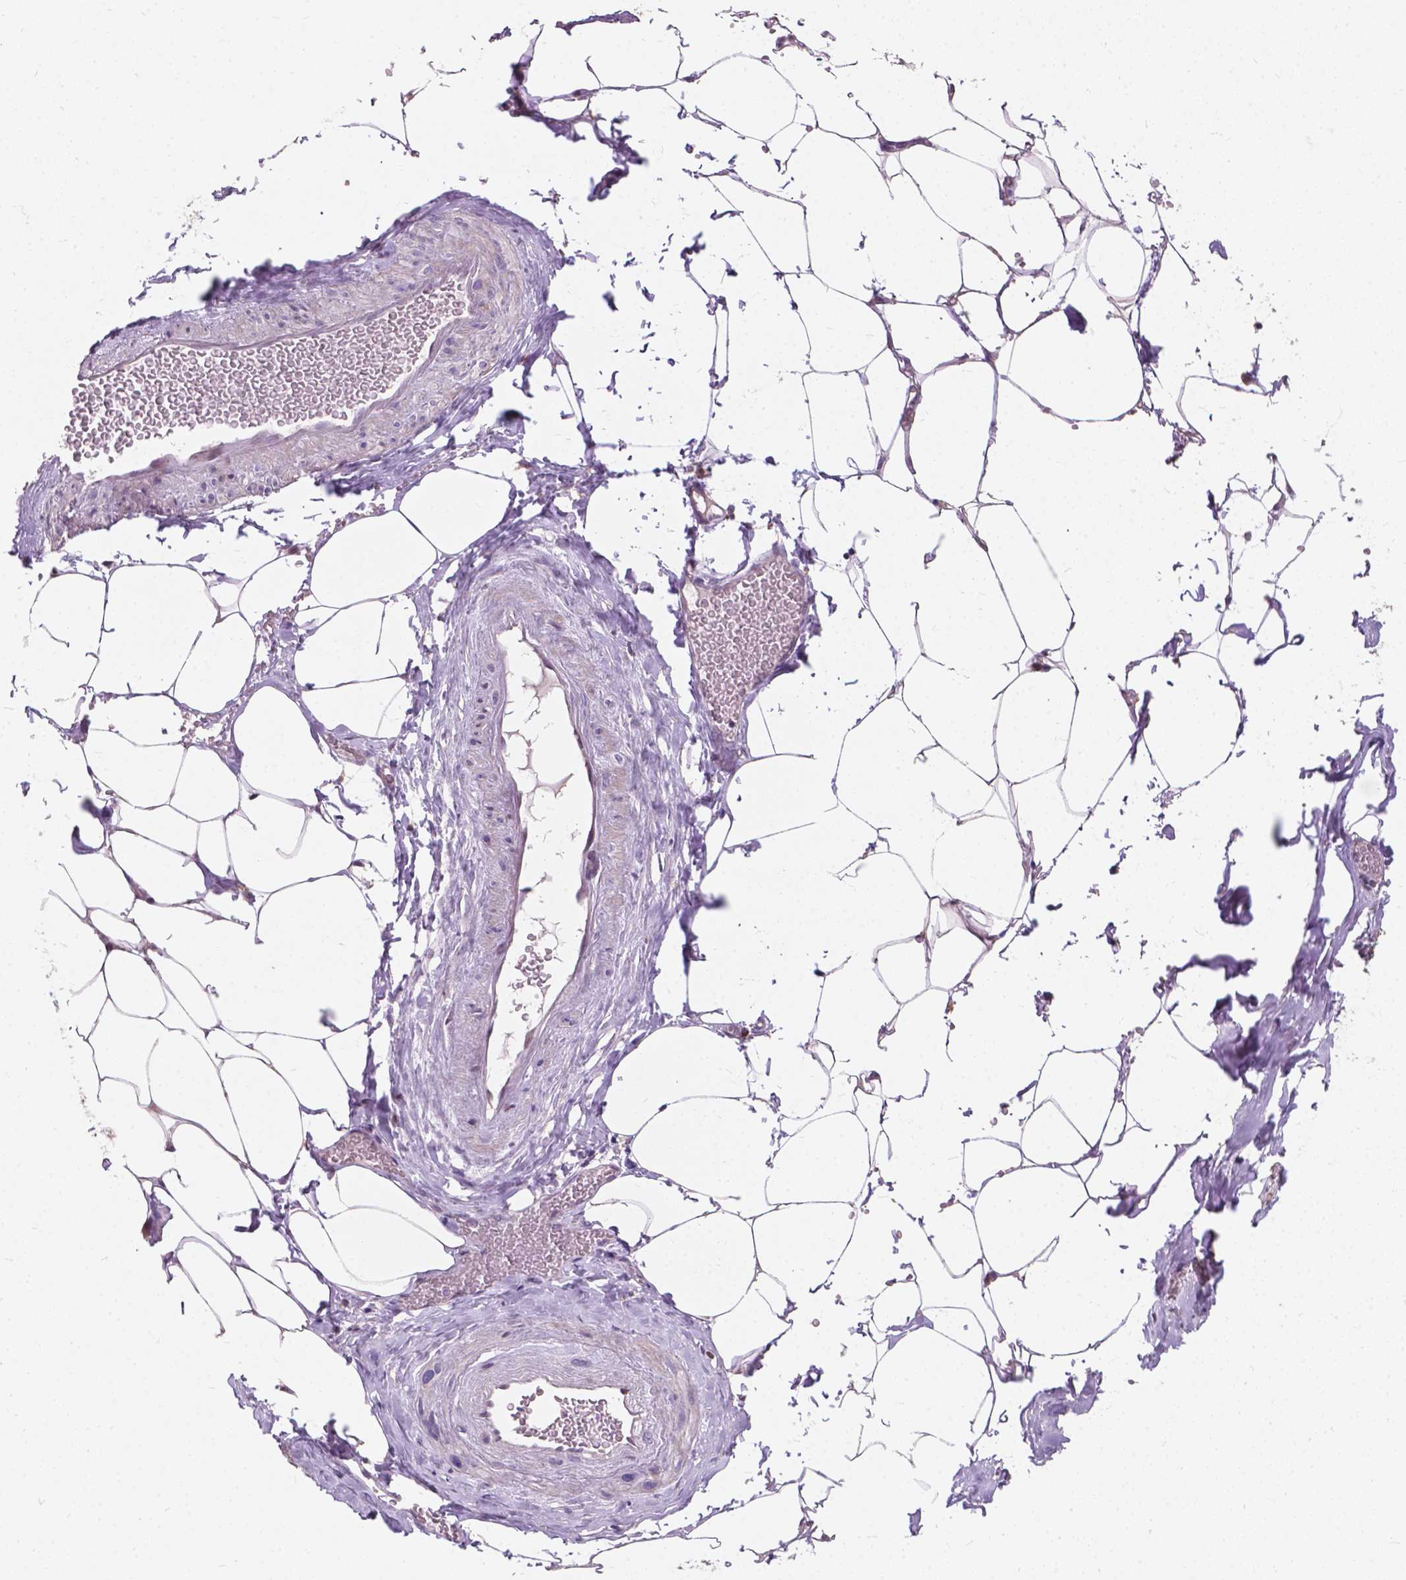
{"staining": {"intensity": "negative", "quantity": "none", "location": "none"}, "tissue": "adipose tissue", "cell_type": "Adipocytes", "image_type": "normal", "snomed": [{"axis": "morphology", "description": "Normal tissue, NOS"}, {"axis": "topography", "description": "Prostate"}, {"axis": "topography", "description": "Peripheral nerve tissue"}], "caption": "Adipocytes are negative for protein expression in normal human adipose tissue. (Stains: DAB immunohistochemistry (IHC) with hematoxylin counter stain, Microscopy: brightfield microscopy at high magnification).", "gene": "MYH14", "patient": {"sex": "male", "age": 55}}